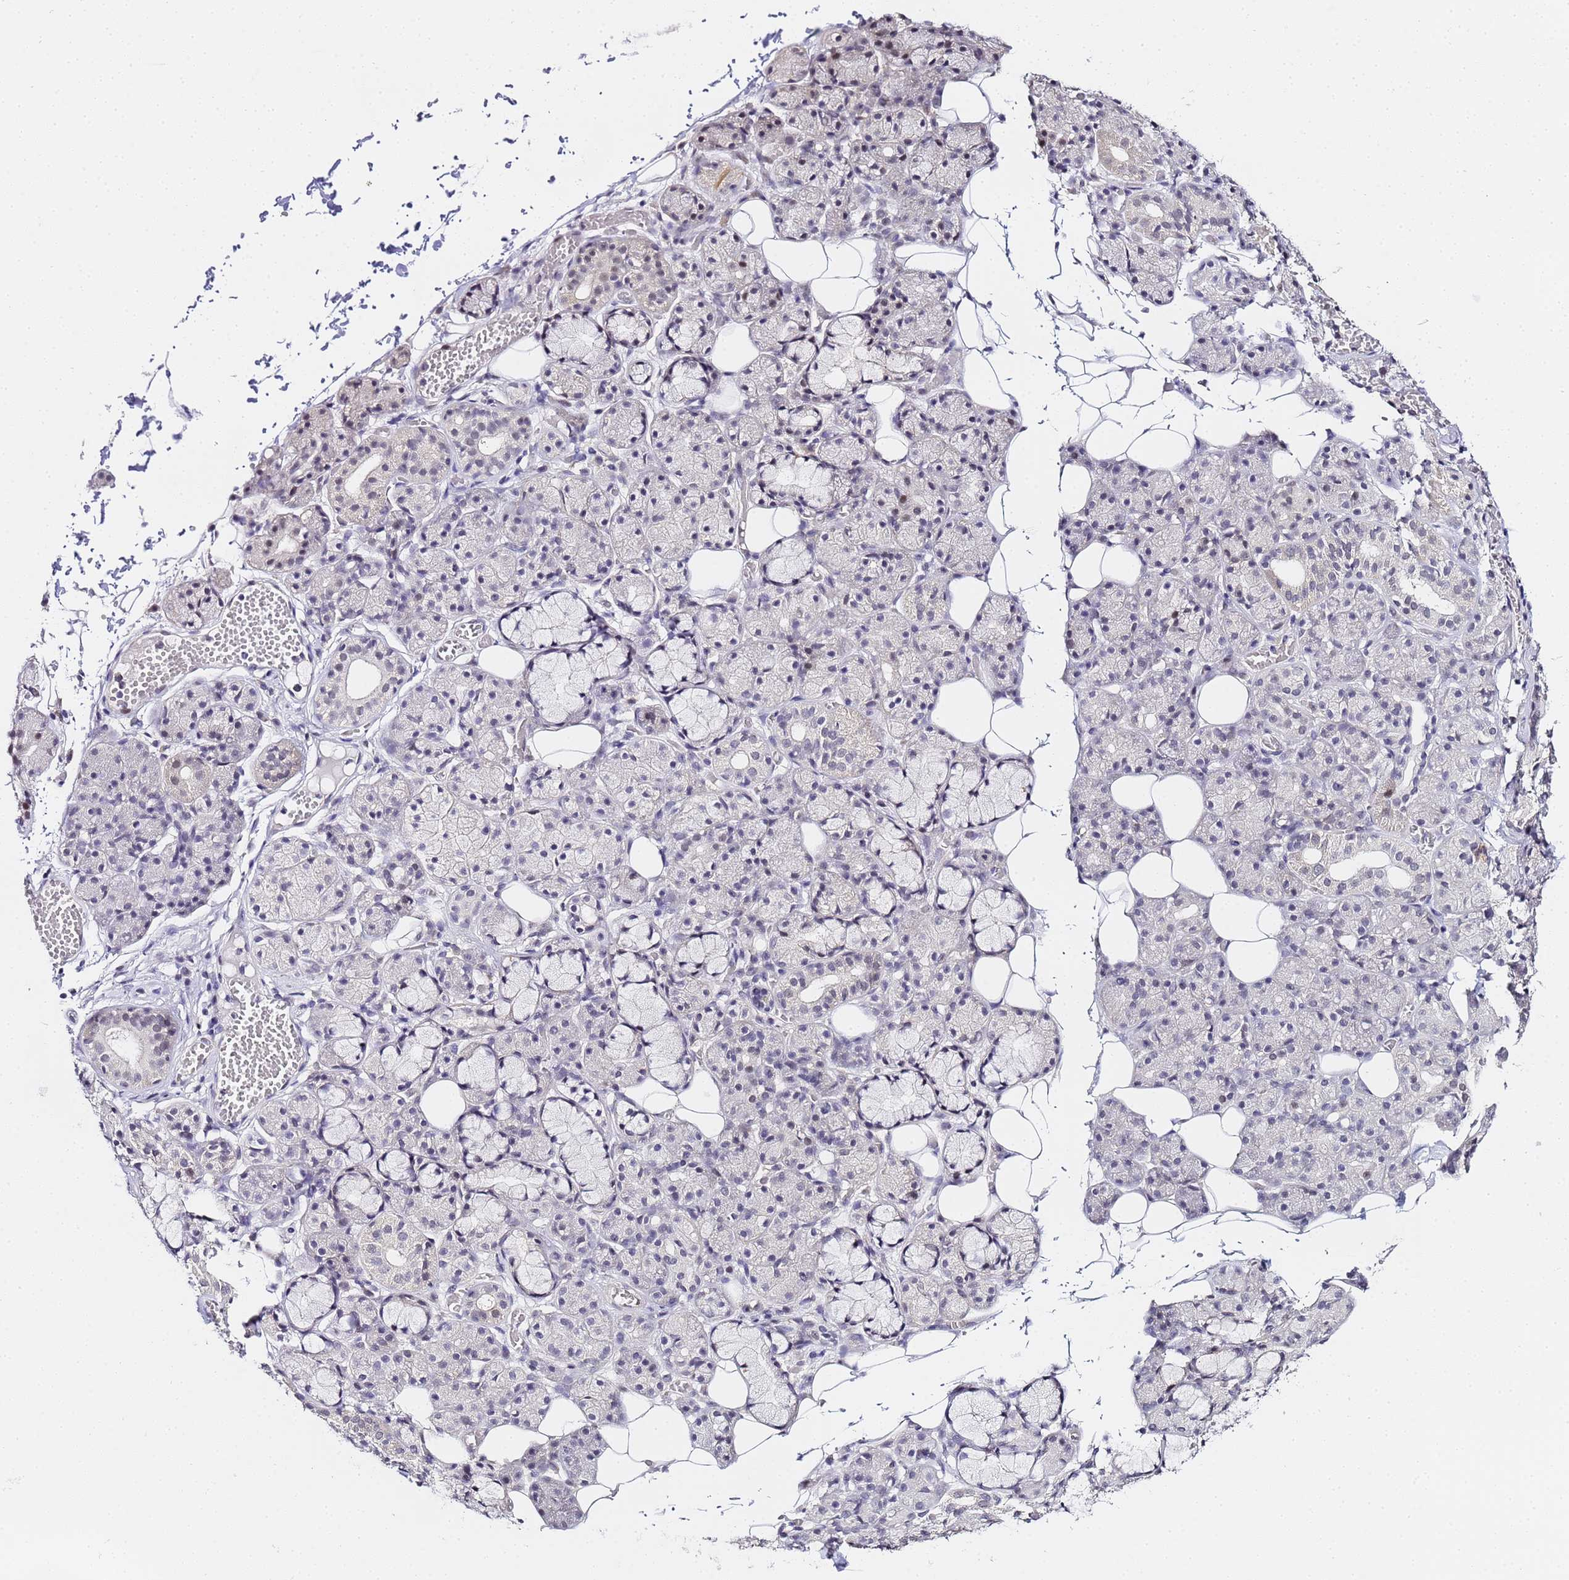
{"staining": {"intensity": "weak", "quantity": "<25%", "location": "nuclear"}, "tissue": "salivary gland", "cell_type": "Glandular cells", "image_type": "normal", "snomed": [{"axis": "morphology", "description": "Normal tissue, NOS"}, {"axis": "topography", "description": "Salivary gland"}], "caption": "Immunohistochemistry (IHC) histopathology image of benign salivary gland stained for a protein (brown), which exhibits no expression in glandular cells.", "gene": "LSM3", "patient": {"sex": "male", "age": 63}}